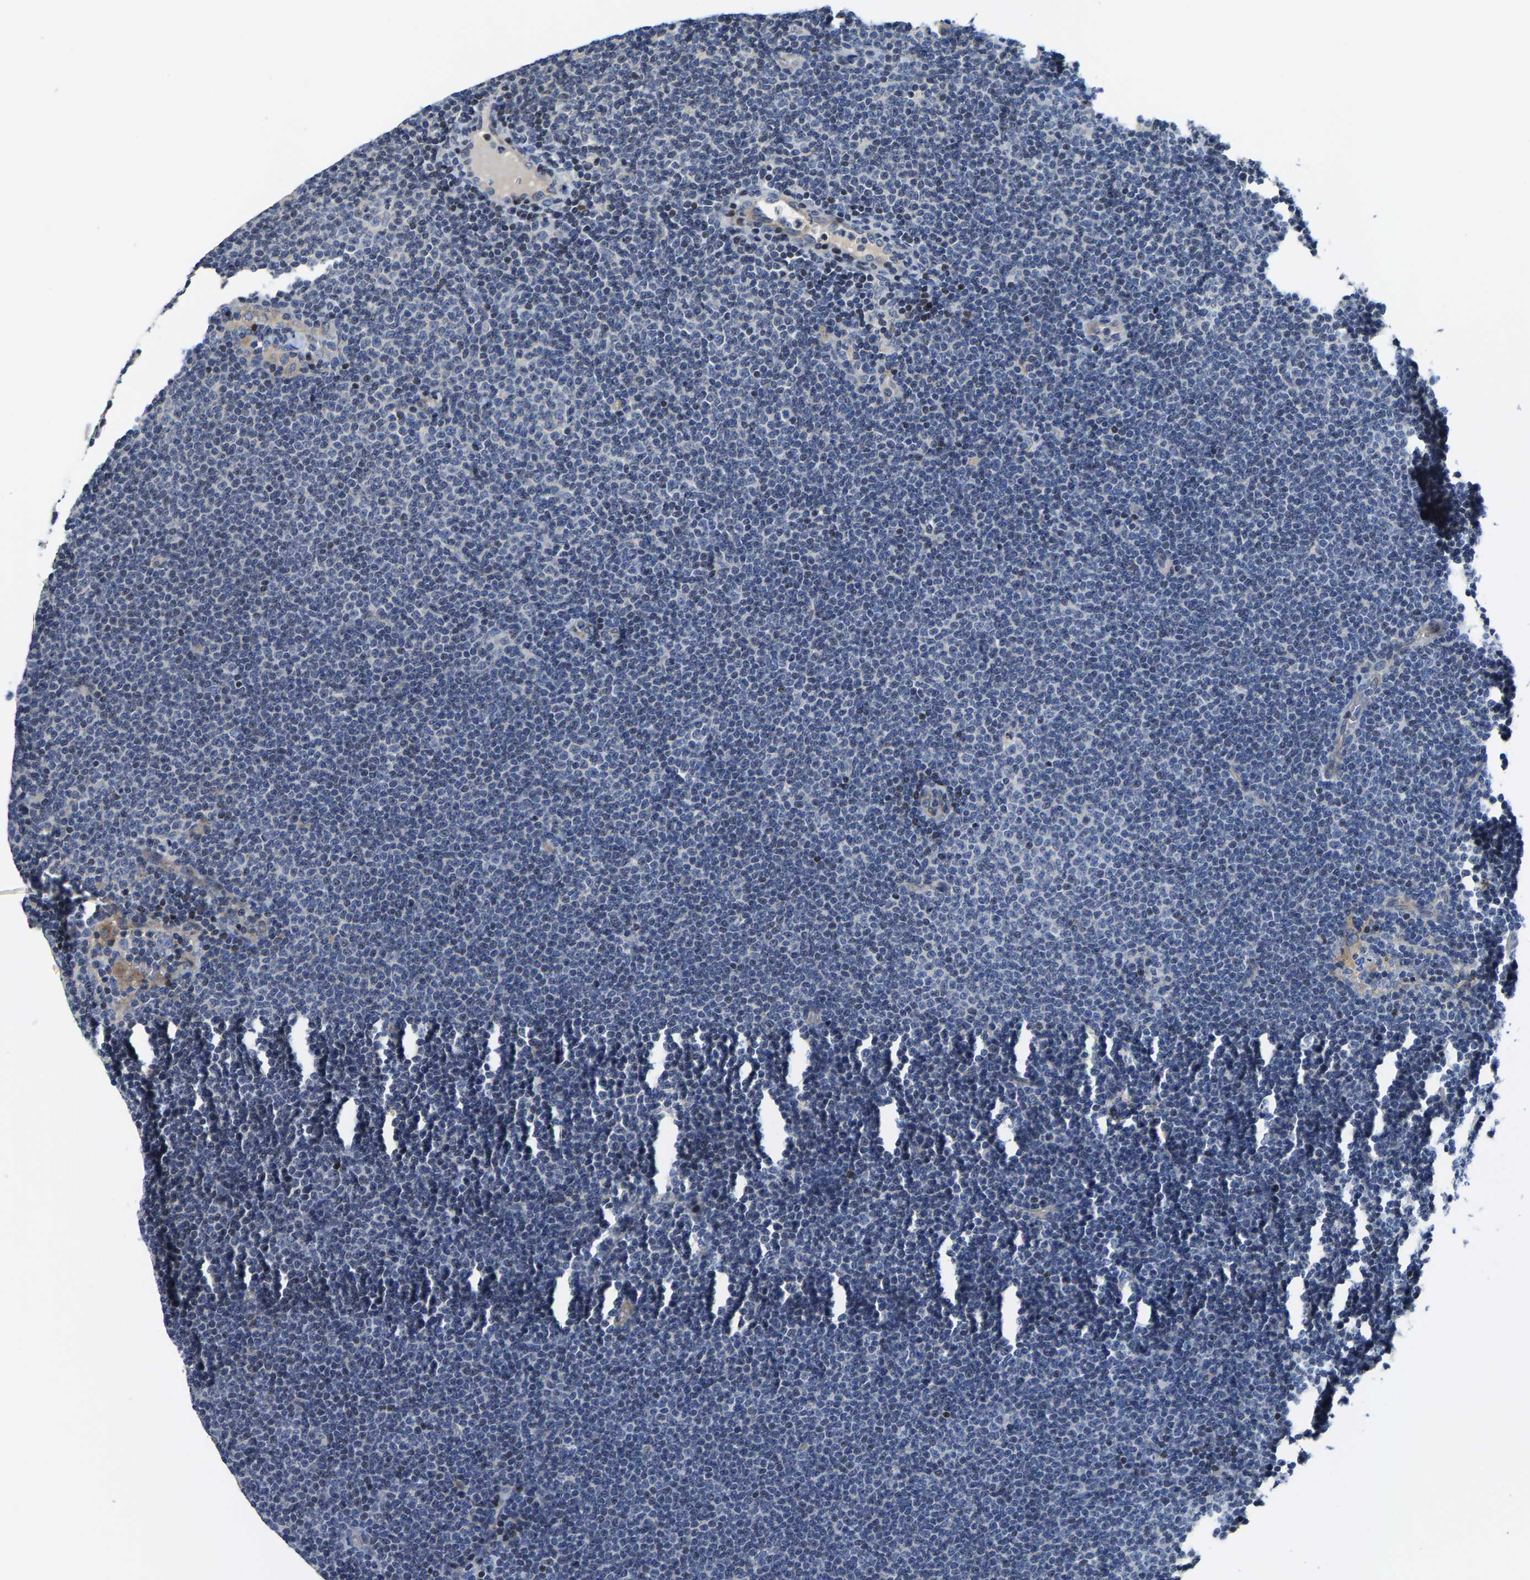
{"staining": {"intensity": "negative", "quantity": "none", "location": "none"}, "tissue": "lymphoma", "cell_type": "Tumor cells", "image_type": "cancer", "snomed": [{"axis": "morphology", "description": "Malignant lymphoma, non-Hodgkin's type, Low grade"}, {"axis": "topography", "description": "Lymph node"}], "caption": "DAB (3,3'-diaminobenzidine) immunohistochemical staining of human lymphoma shows no significant positivity in tumor cells.", "gene": "AGBL3", "patient": {"sex": "female", "age": 53}}